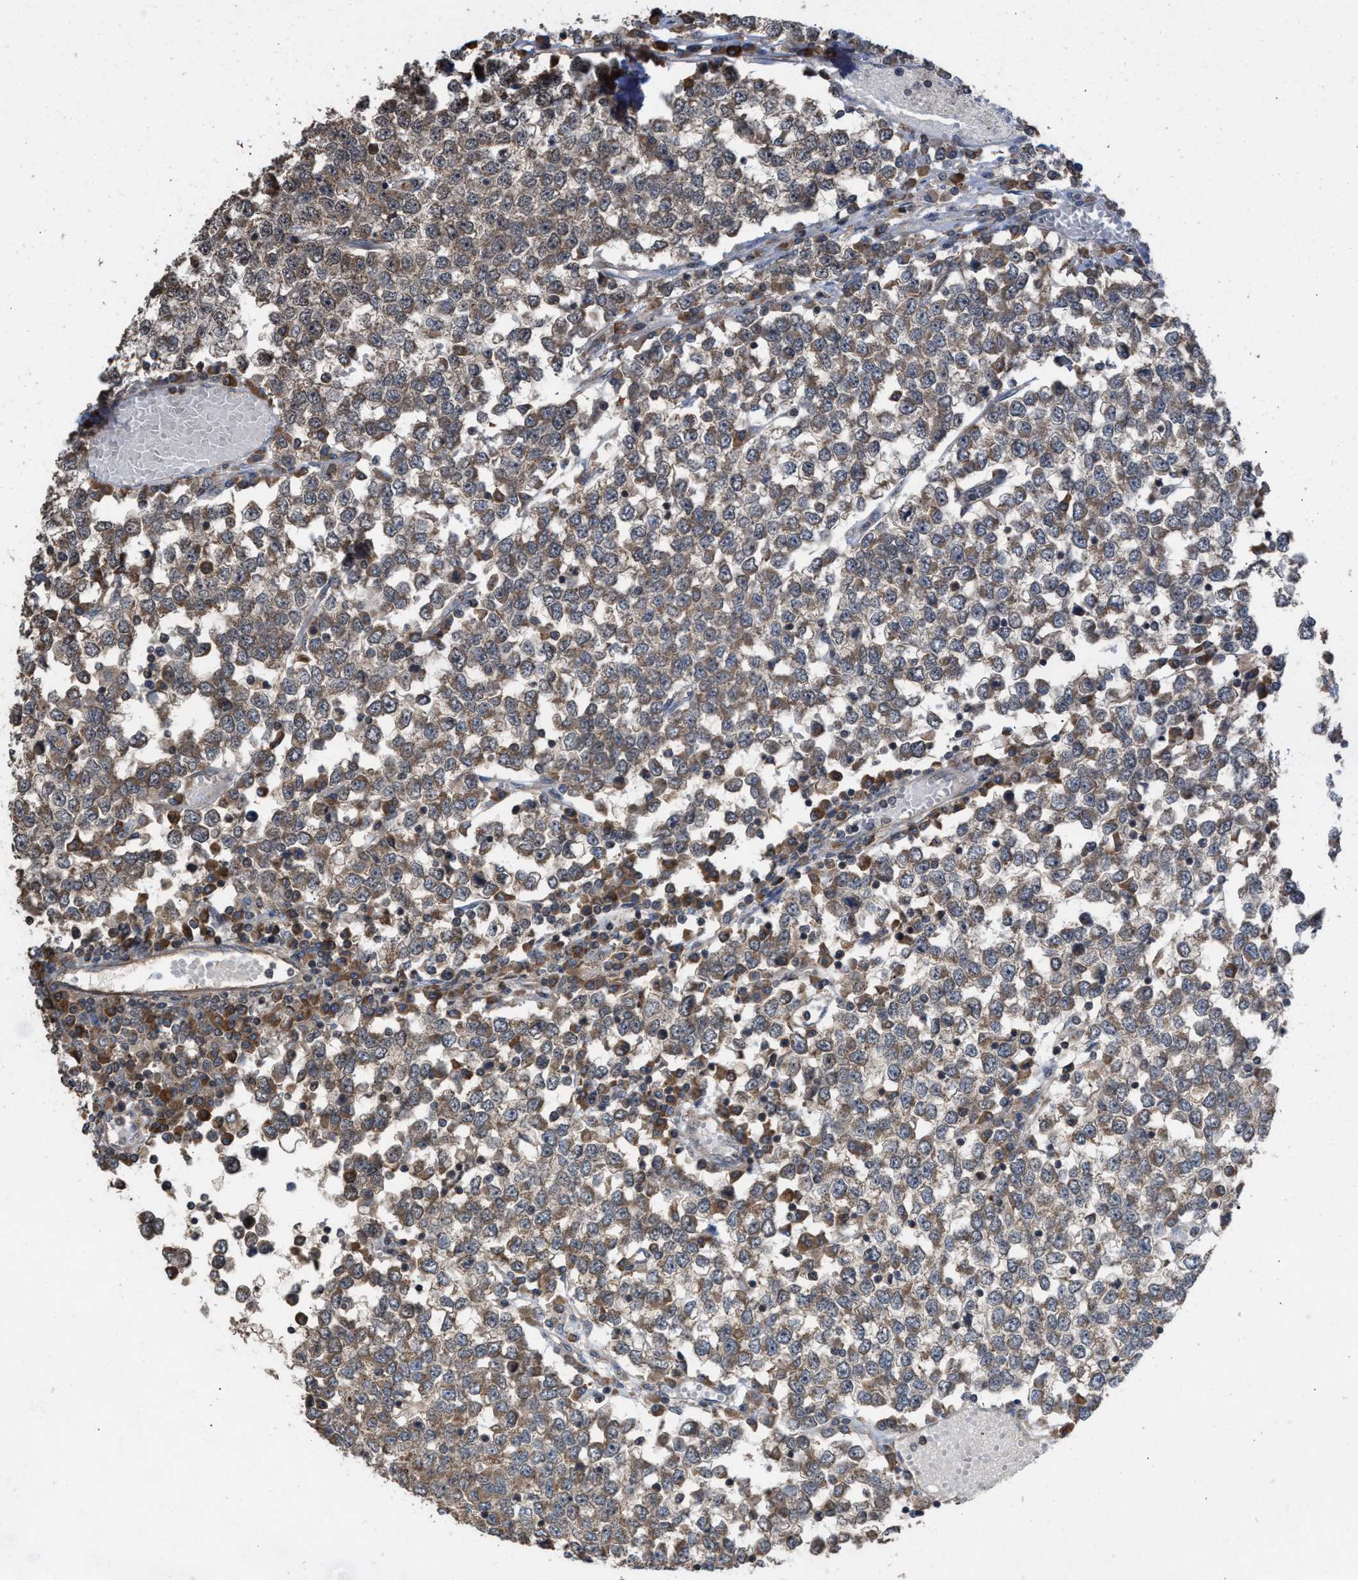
{"staining": {"intensity": "weak", "quantity": ">75%", "location": "cytoplasmic/membranous"}, "tissue": "testis cancer", "cell_type": "Tumor cells", "image_type": "cancer", "snomed": [{"axis": "morphology", "description": "Seminoma, NOS"}, {"axis": "topography", "description": "Testis"}], "caption": "Immunohistochemistry (IHC) (DAB (3,3'-diaminobenzidine)) staining of testis cancer (seminoma) shows weak cytoplasmic/membranous protein expression in about >75% of tumor cells. Nuclei are stained in blue.", "gene": "C9orf78", "patient": {"sex": "male", "age": 65}}